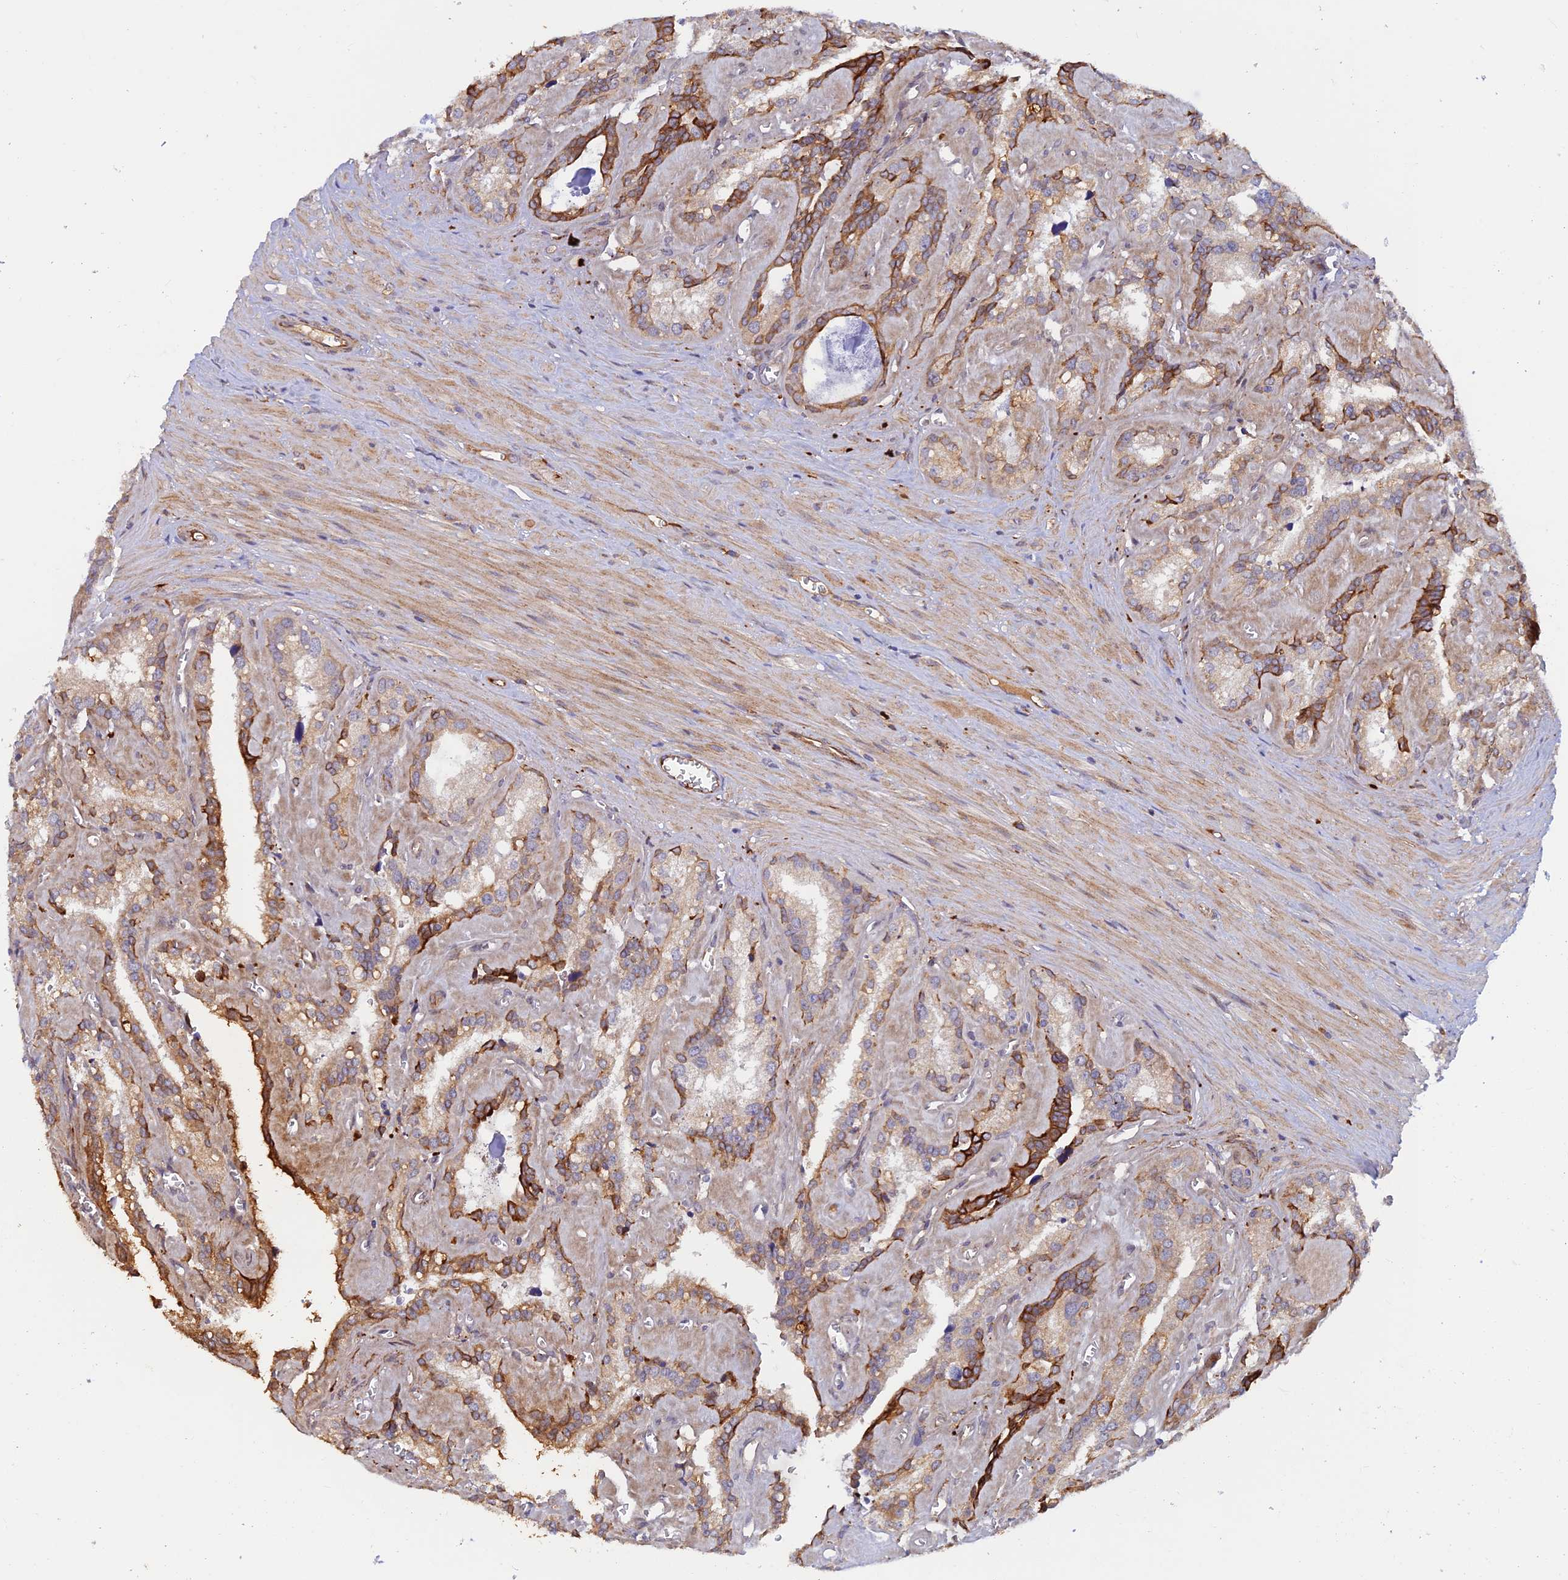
{"staining": {"intensity": "moderate", "quantity": "25%-75%", "location": "cytoplasmic/membranous"}, "tissue": "seminal vesicle", "cell_type": "Glandular cells", "image_type": "normal", "snomed": [{"axis": "morphology", "description": "Normal tissue, NOS"}, {"axis": "topography", "description": "Prostate"}, {"axis": "topography", "description": "Seminal veicle"}], "caption": "Approximately 25%-75% of glandular cells in benign seminal vesicle show moderate cytoplasmic/membranous protein staining as visualized by brown immunohistochemical staining.", "gene": "GMCL1", "patient": {"sex": "male", "age": 59}}